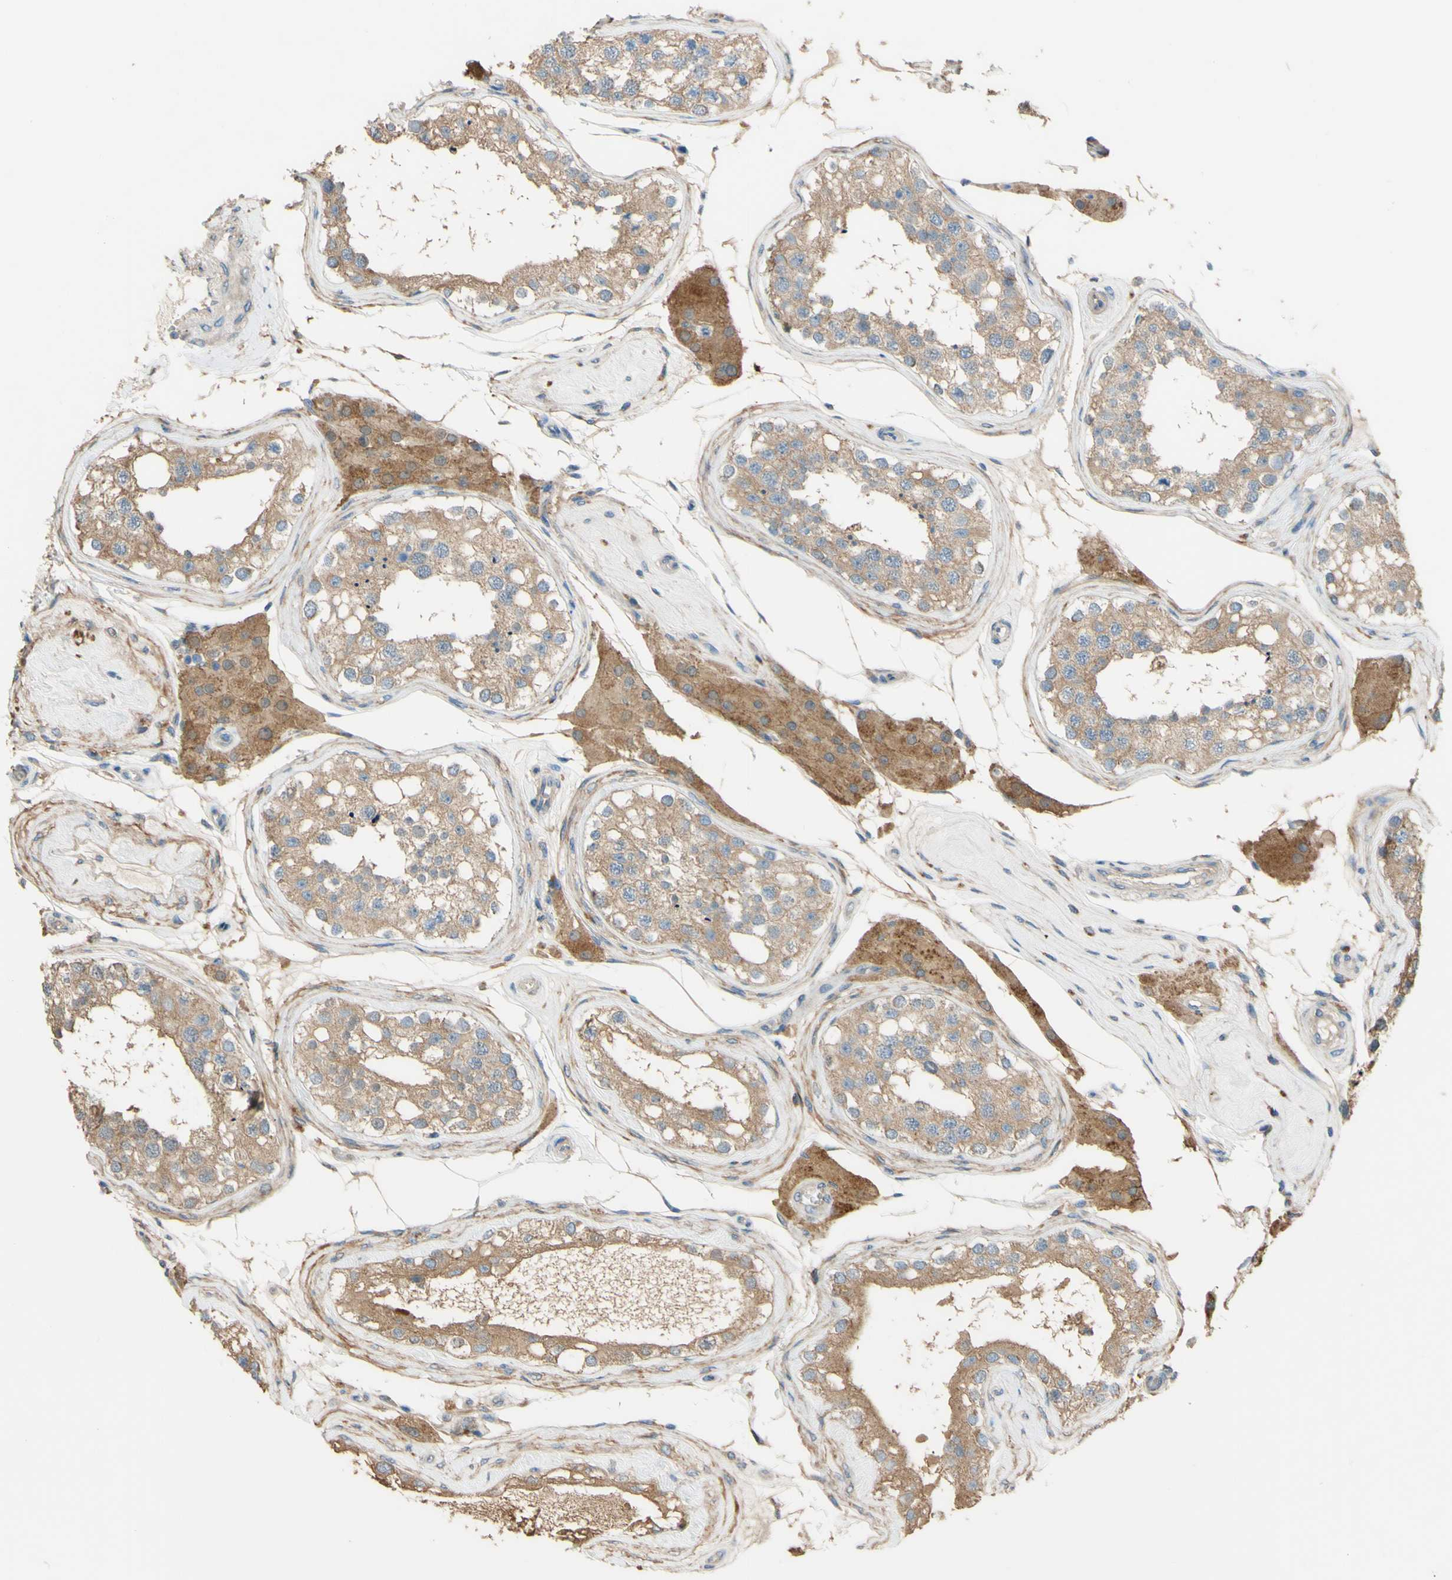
{"staining": {"intensity": "moderate", "quantity": ">75%", "location": "cytoplasmic/membranous"}, "tissue": "testis", "cell_type": "Cells in seminiferous ducts", "image_type": "normal", "snomed": [{"axis": "morphology", "description": "Normal tissue, NOS"}, {"axis": "topography", "description": "Testis"}], "caption": "The immunohistochemical stain labels moderate cytoplasmic/membranous staining in cells in seminiferous ducts of unremarkable testis. Immunohistochemistry stains the protein in brown and the nuclei are stained blue.", "gene": "DKK3", "patient": {"sex": "male", "age": 68}}